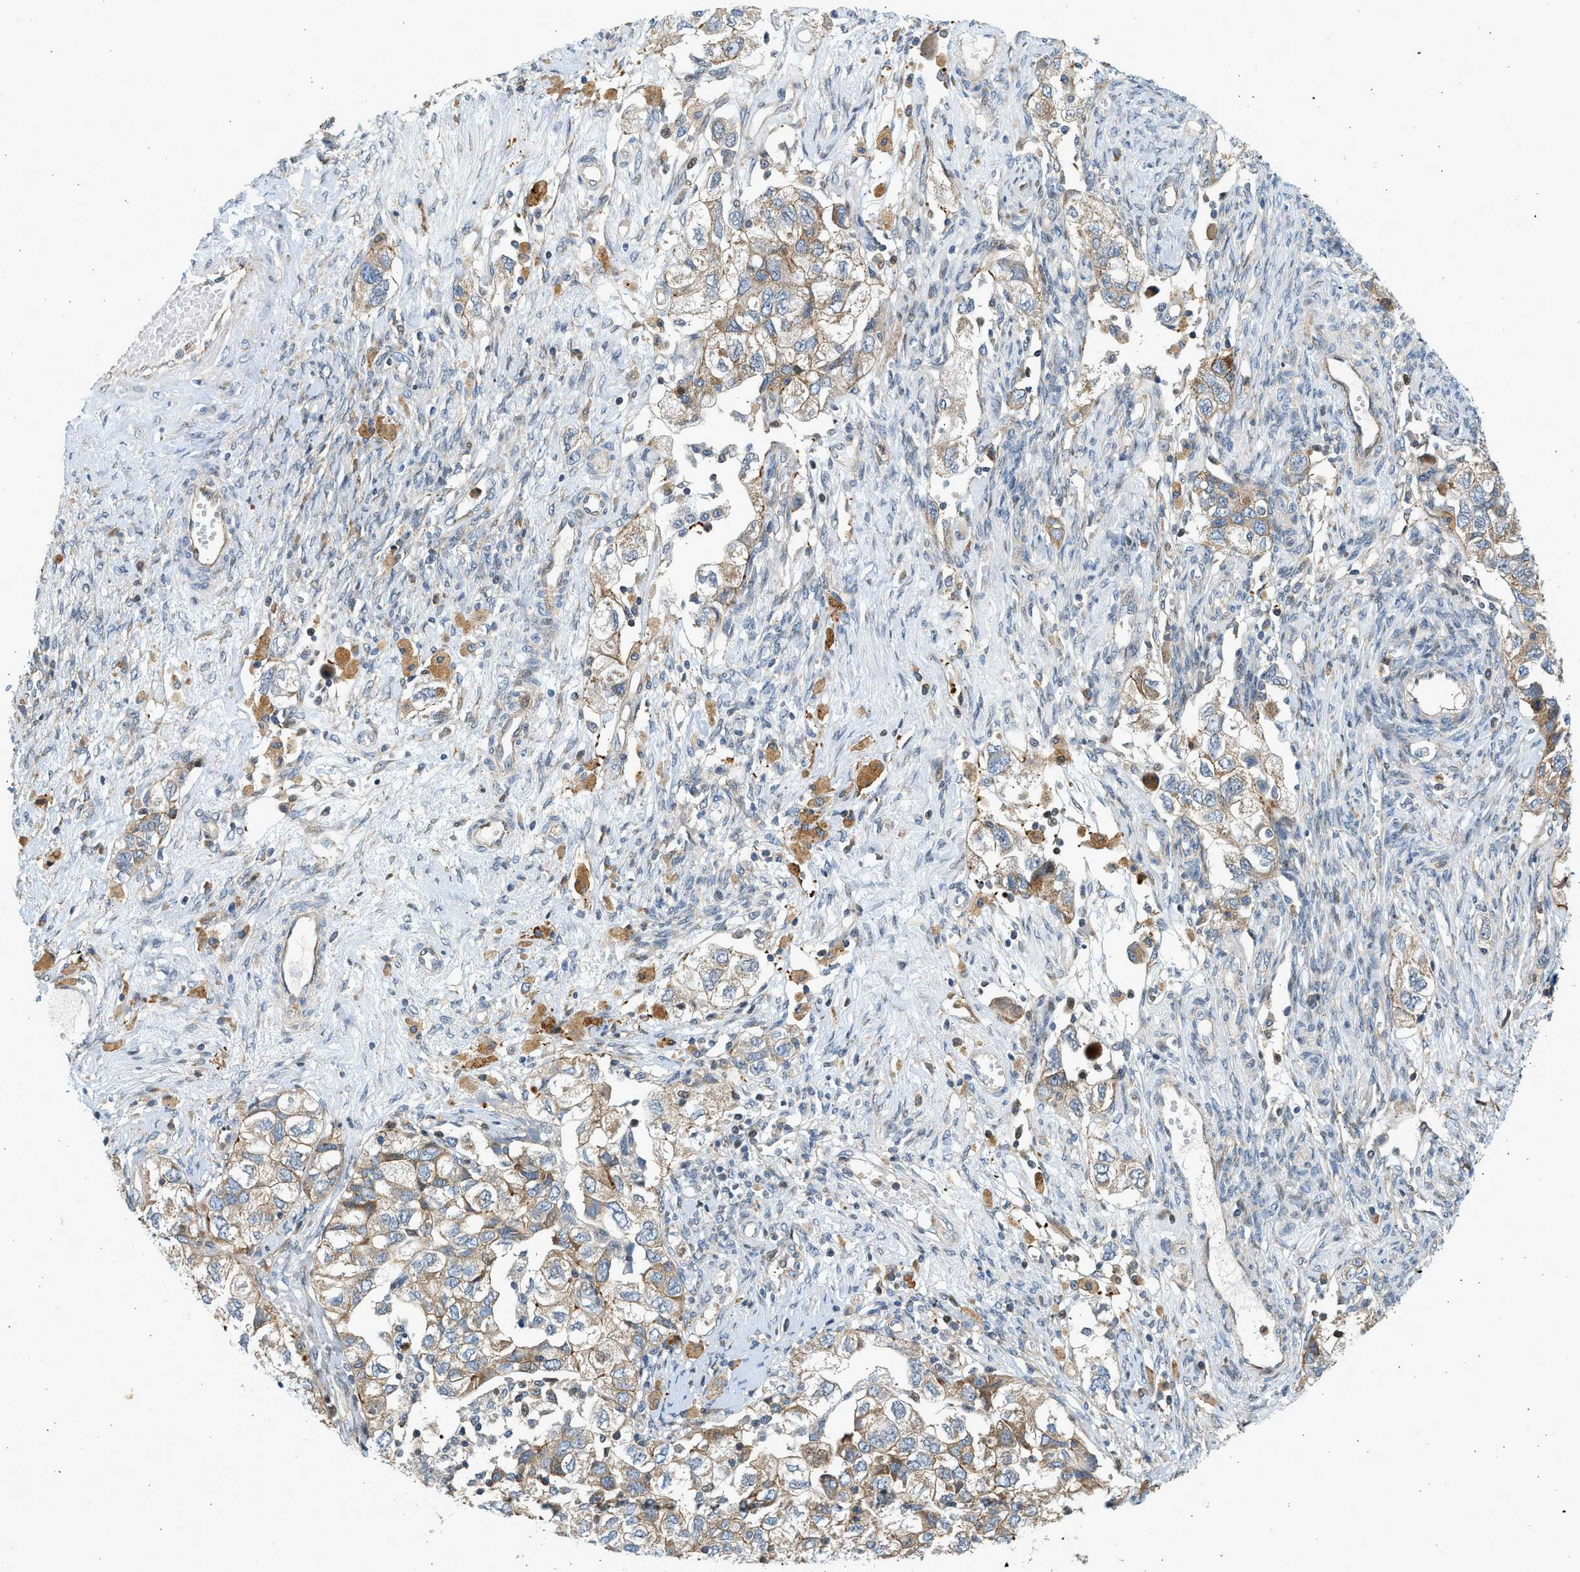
{"staining": {"intensity": "moderate", "quantity": ">75%", "location": "cytoplasmic/membranous"}, "tissue": "ovarian cancer", "cell_type": "Tumor cells", "image_type": "cancer", "snomed": [{"axis": "morphology", "description": "Carcinoma, NOS"}, {"axis": "morphology", "description": "Cystadenocarcinoma, serous, NOS"}, {"axis": "topography", "description": "Ovary"}], "caption": "This is an image of IHC staining of ovarian cancer (carcinoma), which shows moderate staining in the cytoplasmic/membranous of tumor cells.", "gene": "NRSN2", "patient": {"sex": "female", "age": 69}}